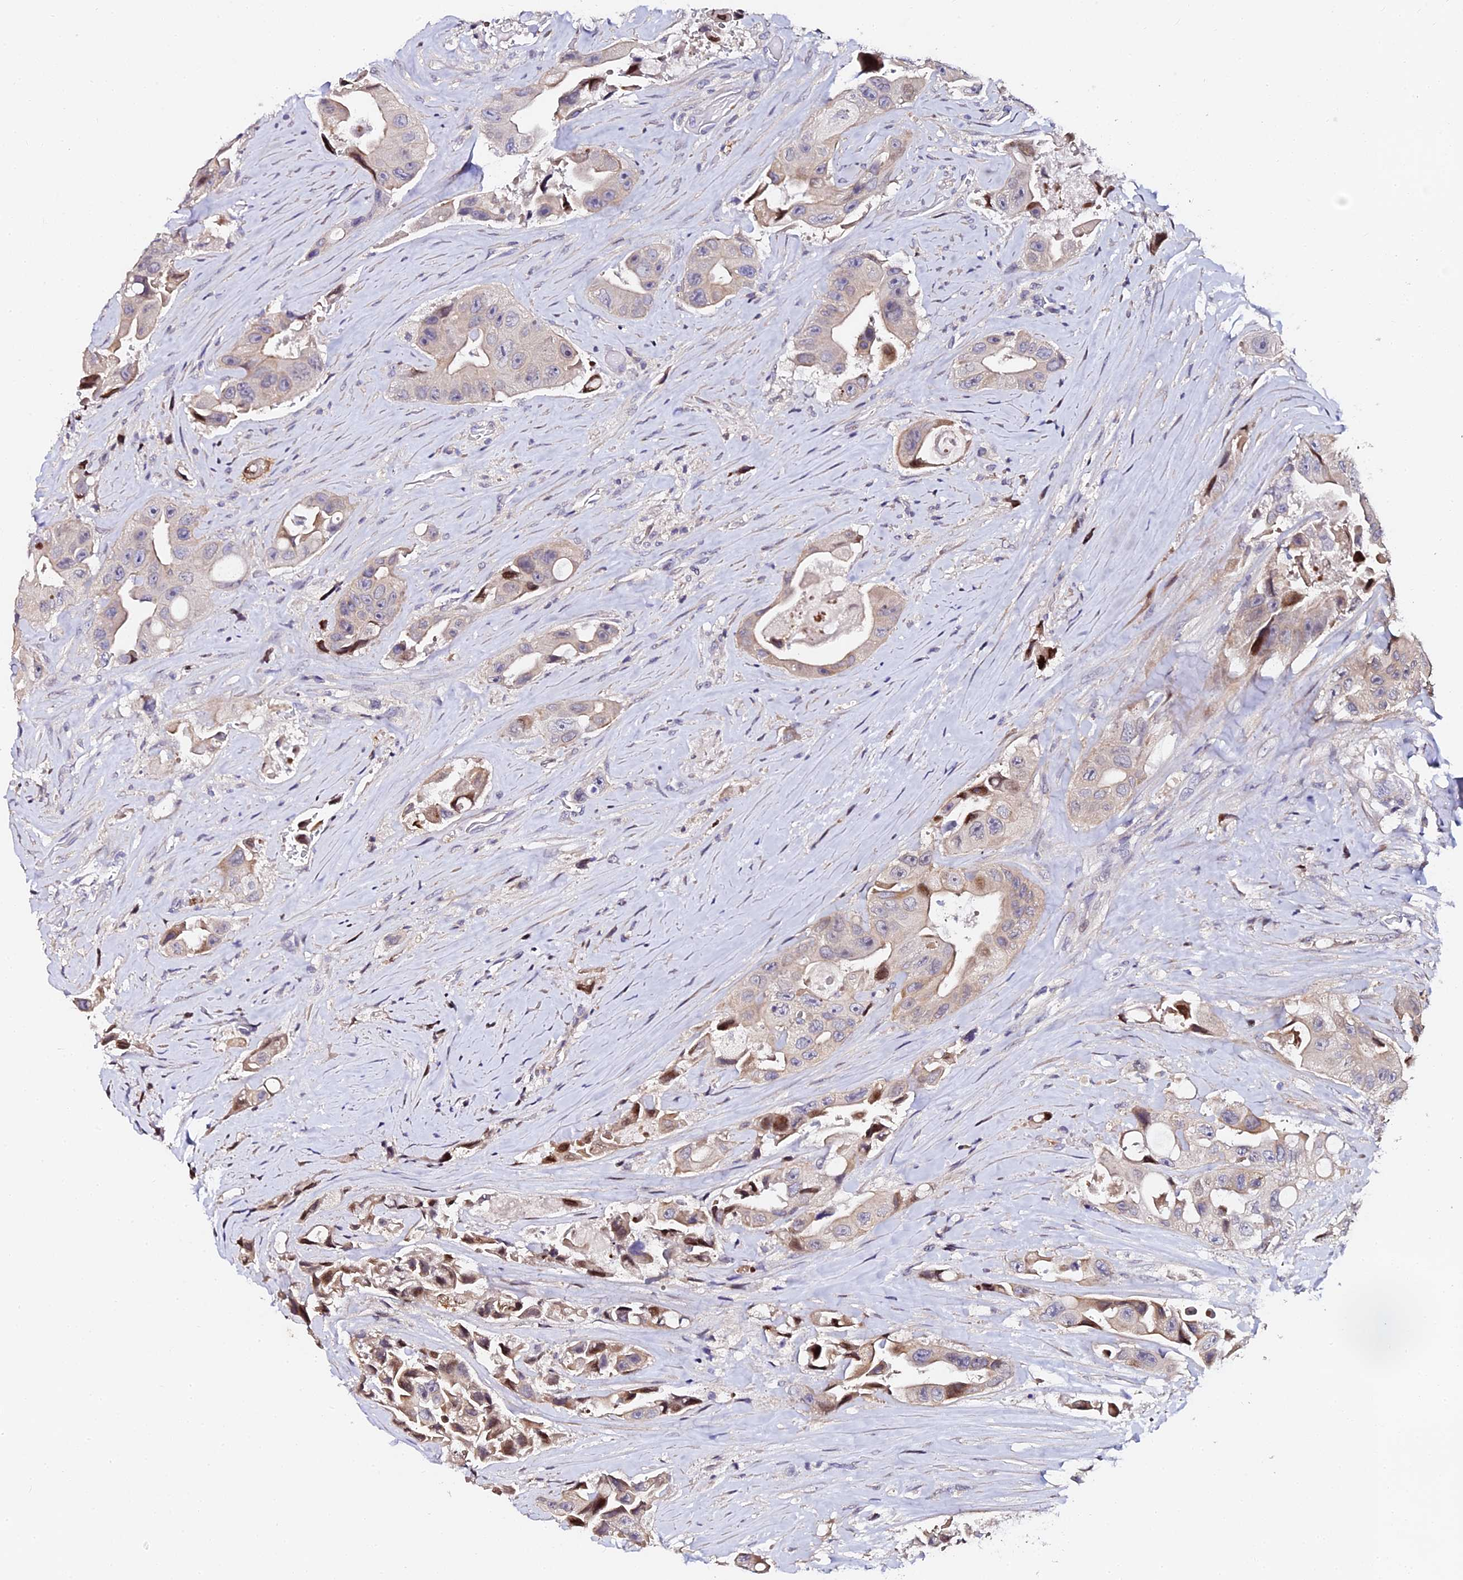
{"staining": {"intensity": "weak", "quantity": "<25%", "location": "cytoplasmic/membranous"}, "tissue": "colorectal cancer", "cell_type": "Tumor cells", "image_type": "cancer", "snomed": [{"axis": "morphology", "description": "Adenocarcinoma, NOS"}, {"axis": "topography", "description": "Colon"}], "caption": "DAB immunohistochemical staining of colorectal cancer displays no significant positivity in tumor cells.", "gene": "GPN3", "patient": {"sex": "female", "age": 46}}